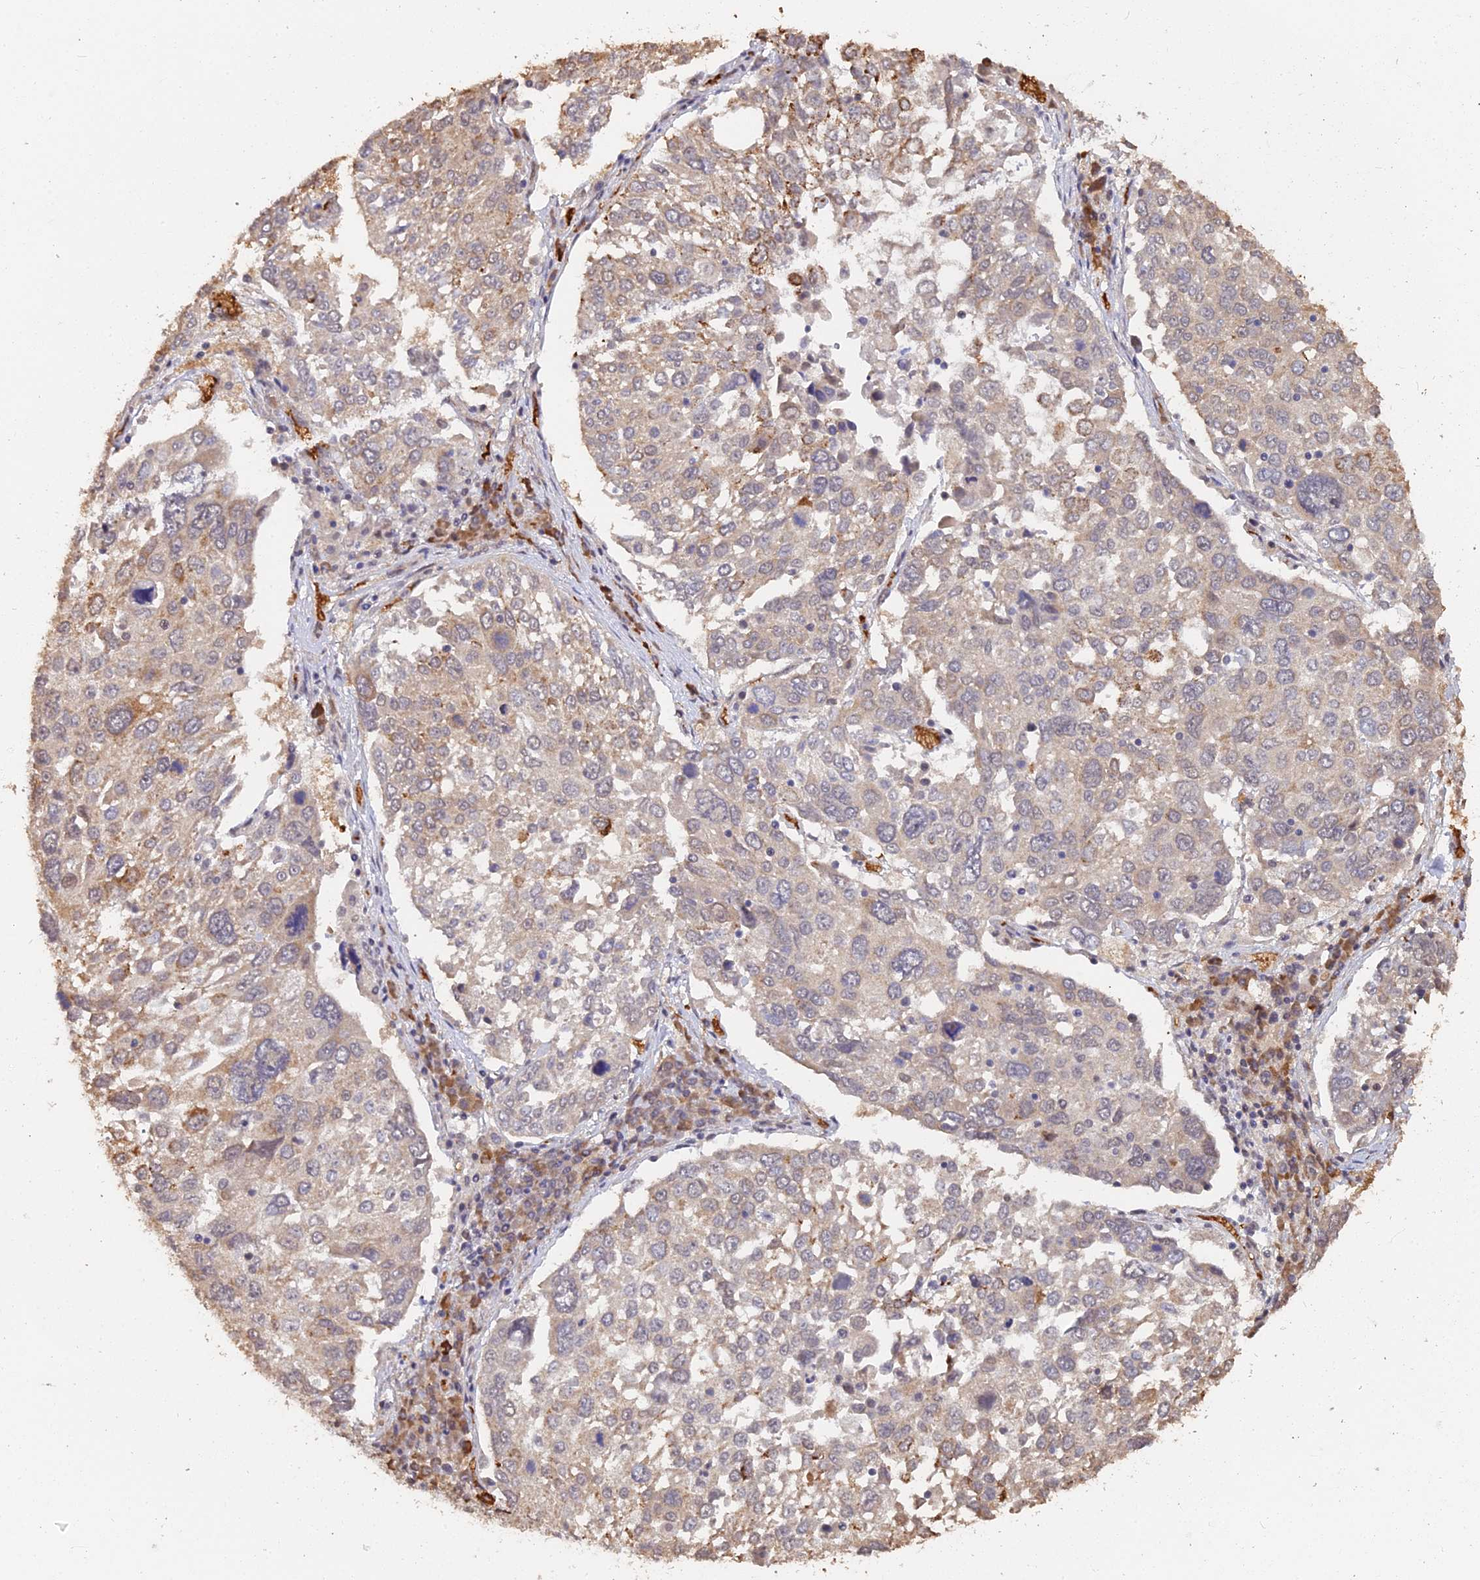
{"staining": {"intensity": "weak", "quantity": "<25%", "location": "cytoplasmic/membranous"}, "tissue": "lung cancer", "cell_type": "Tumor cells", "image_type": "cancer", "snomed": [{"axis": "morphology", "description": "Squamous cell carcinoma, NOS"}, {"axis": "topography", "description": "Lung"}], "caption": "This is a histopathology image of immunohistochemistry (IHC) staining of lung cancer (squamous cell carcinoma), which shows no staining in tumor cells.", "gene": "ZDBF2", "patient": {"sex": "male", "age": 65}}